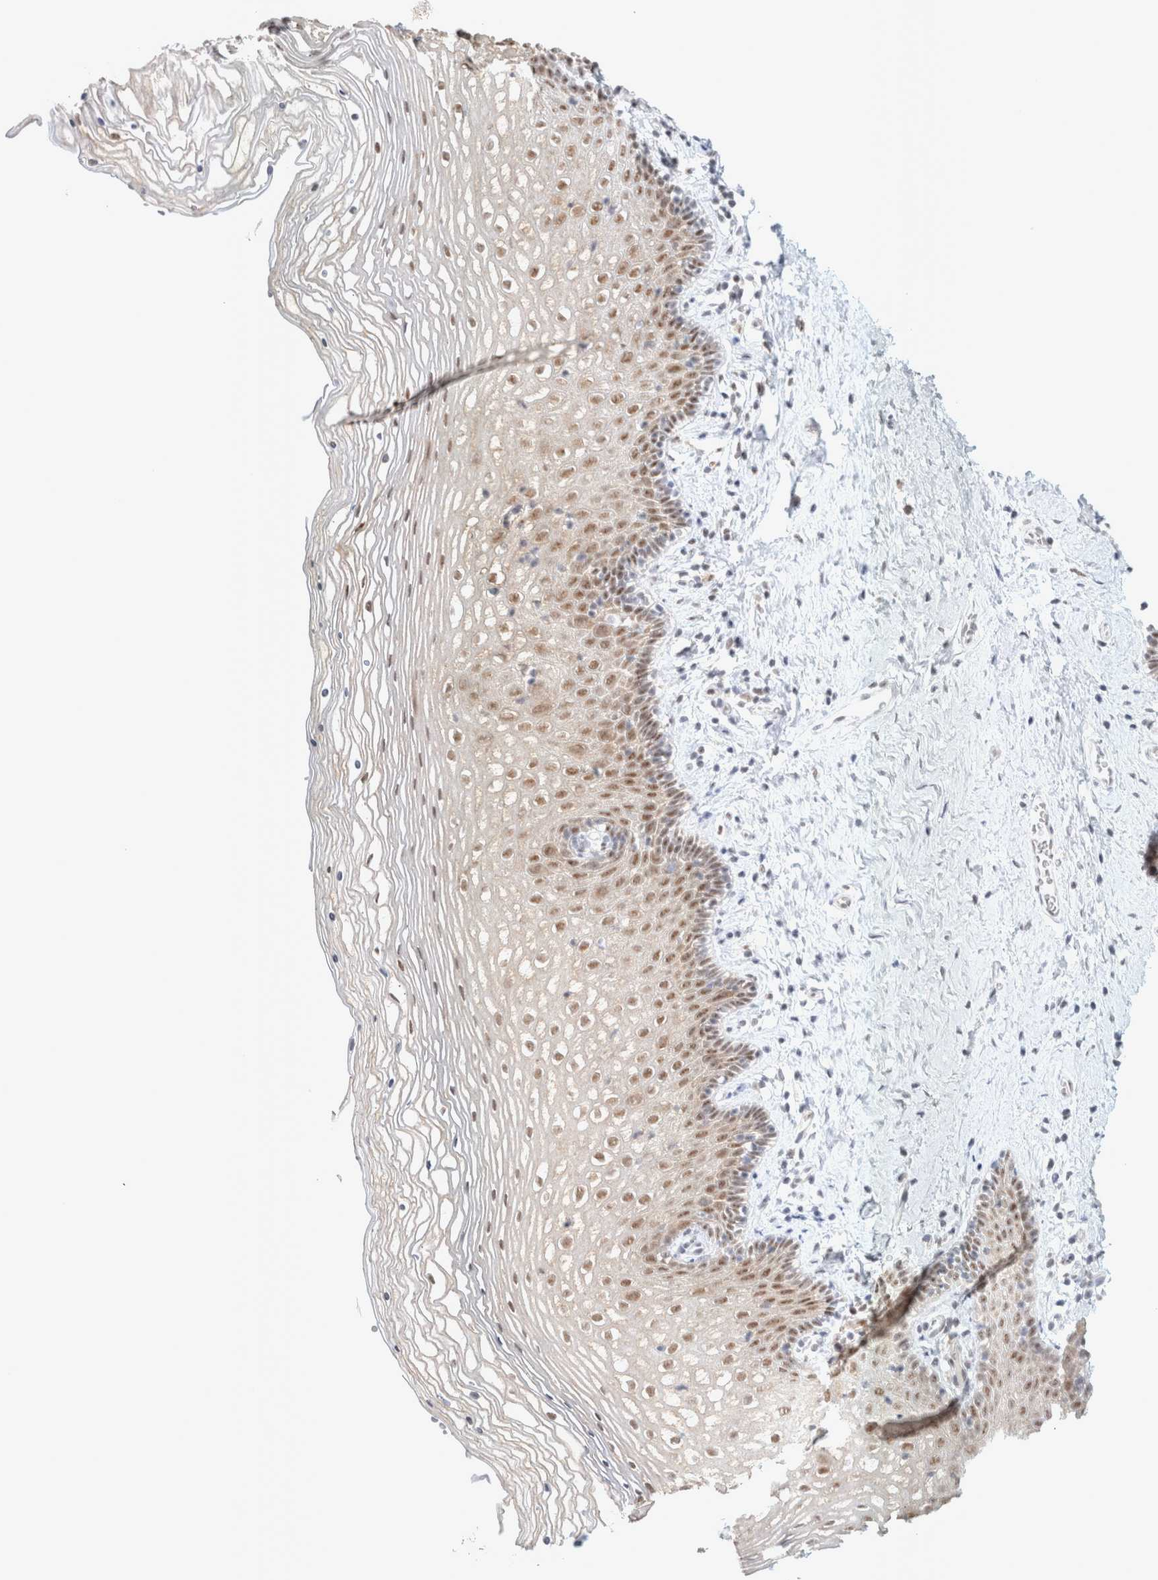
{"staining": {"intensity": "moderate", "quantity": ">75%", "location": "nuclear"}, "tissue": "vagina", "cell_type": "Squamous epithelial cells", "image_type": "normal", "snomed": [{"axis": "morphology", "description": "Normal tissue, NOS"}, {"axis": "topography", "description": "Vagina"}], "caption": "DAB (3,3'-diaminobenzidine) immunohistochemical staining of unremarkable human vagina demonstrates moderate nuclear protein staining in about >75% of squamous epithelial cells. Nuclei are stained in blue.", "gene": "TRMT12", "patient": {"sex": "female", "age": 32}}